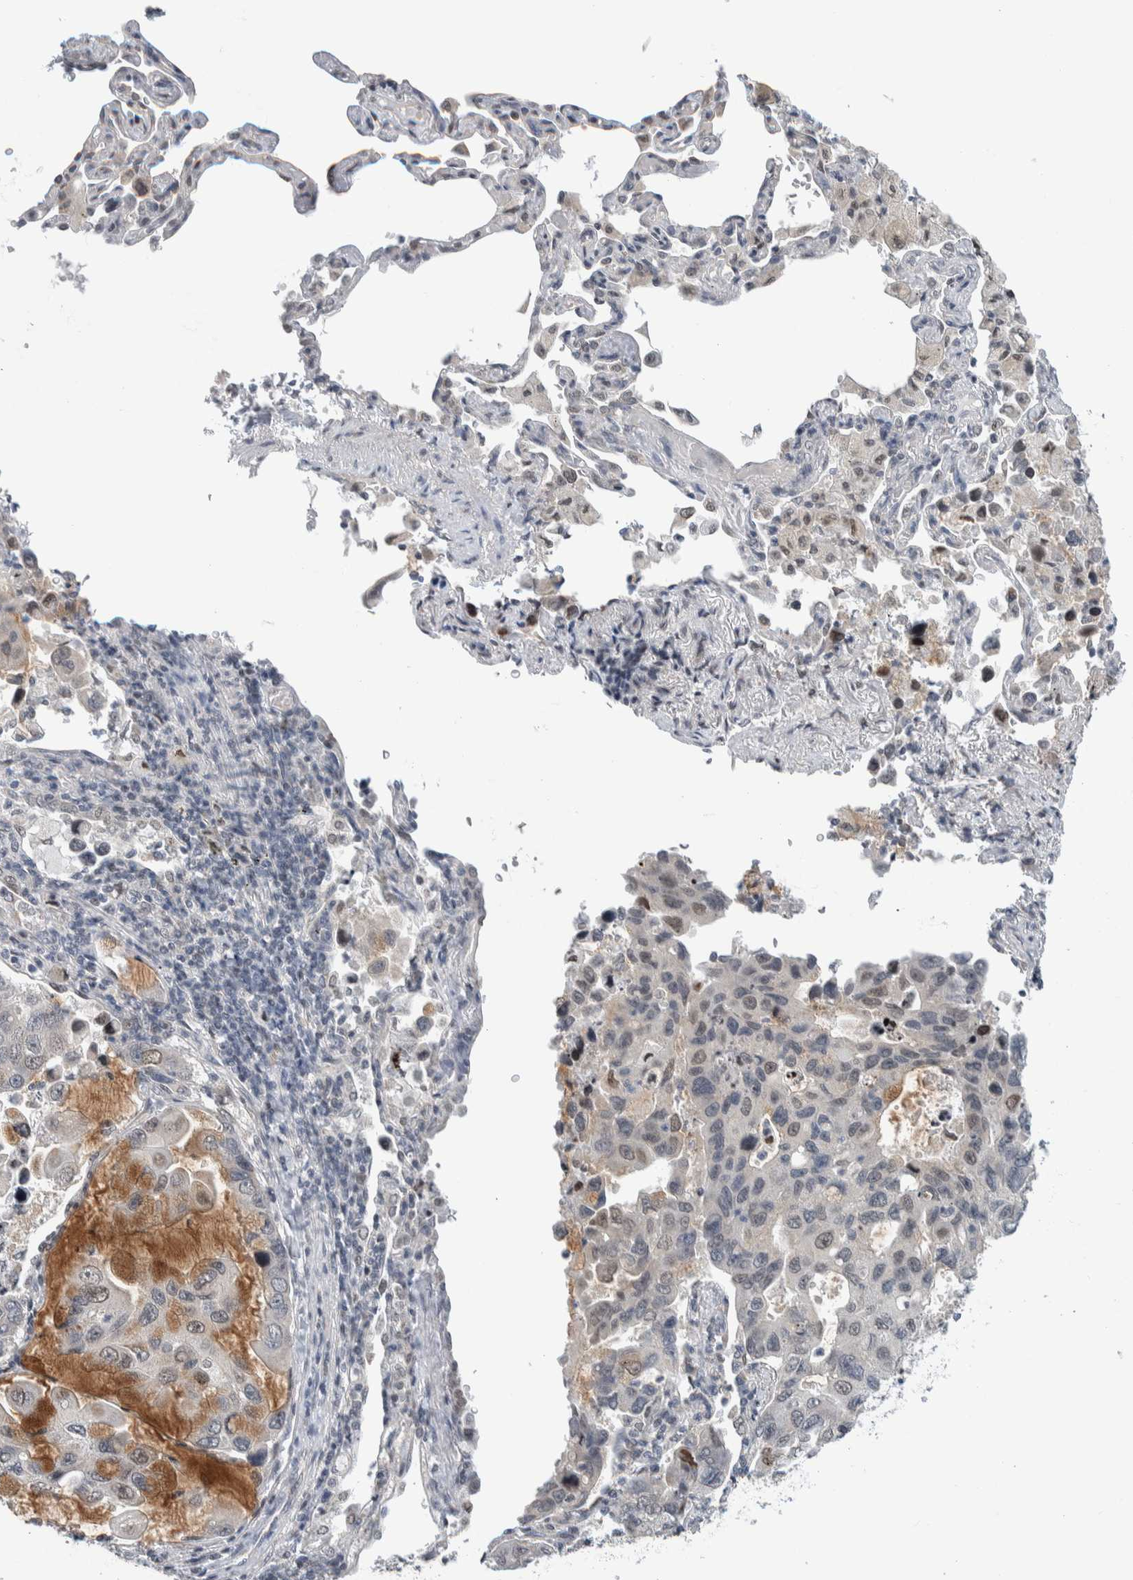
{"staining": {"intensity": "moderate", "quantity": "<25%", "location": "cytoplasmic/membranous,nuclear"}, "tissue": "lung cancer", "cell_type": "Tumor cells", "image_type": "cancer", "snomed": [{"axis": "morphology", "description": "Adenocarcinoma, NOS"}, {"axis": "topography", "description": "Lung"}], "caption": "Lung adenocarcinoma tissue exhibits moderate cytoplasmic/membranous and nuclear positivity in approximately <25% of tumor cells, visualized by immunohistochemistry. Nuclei are stained in blue.", "gene": "NEUROD1", "patient": {"sex": "male", "age": 64}}